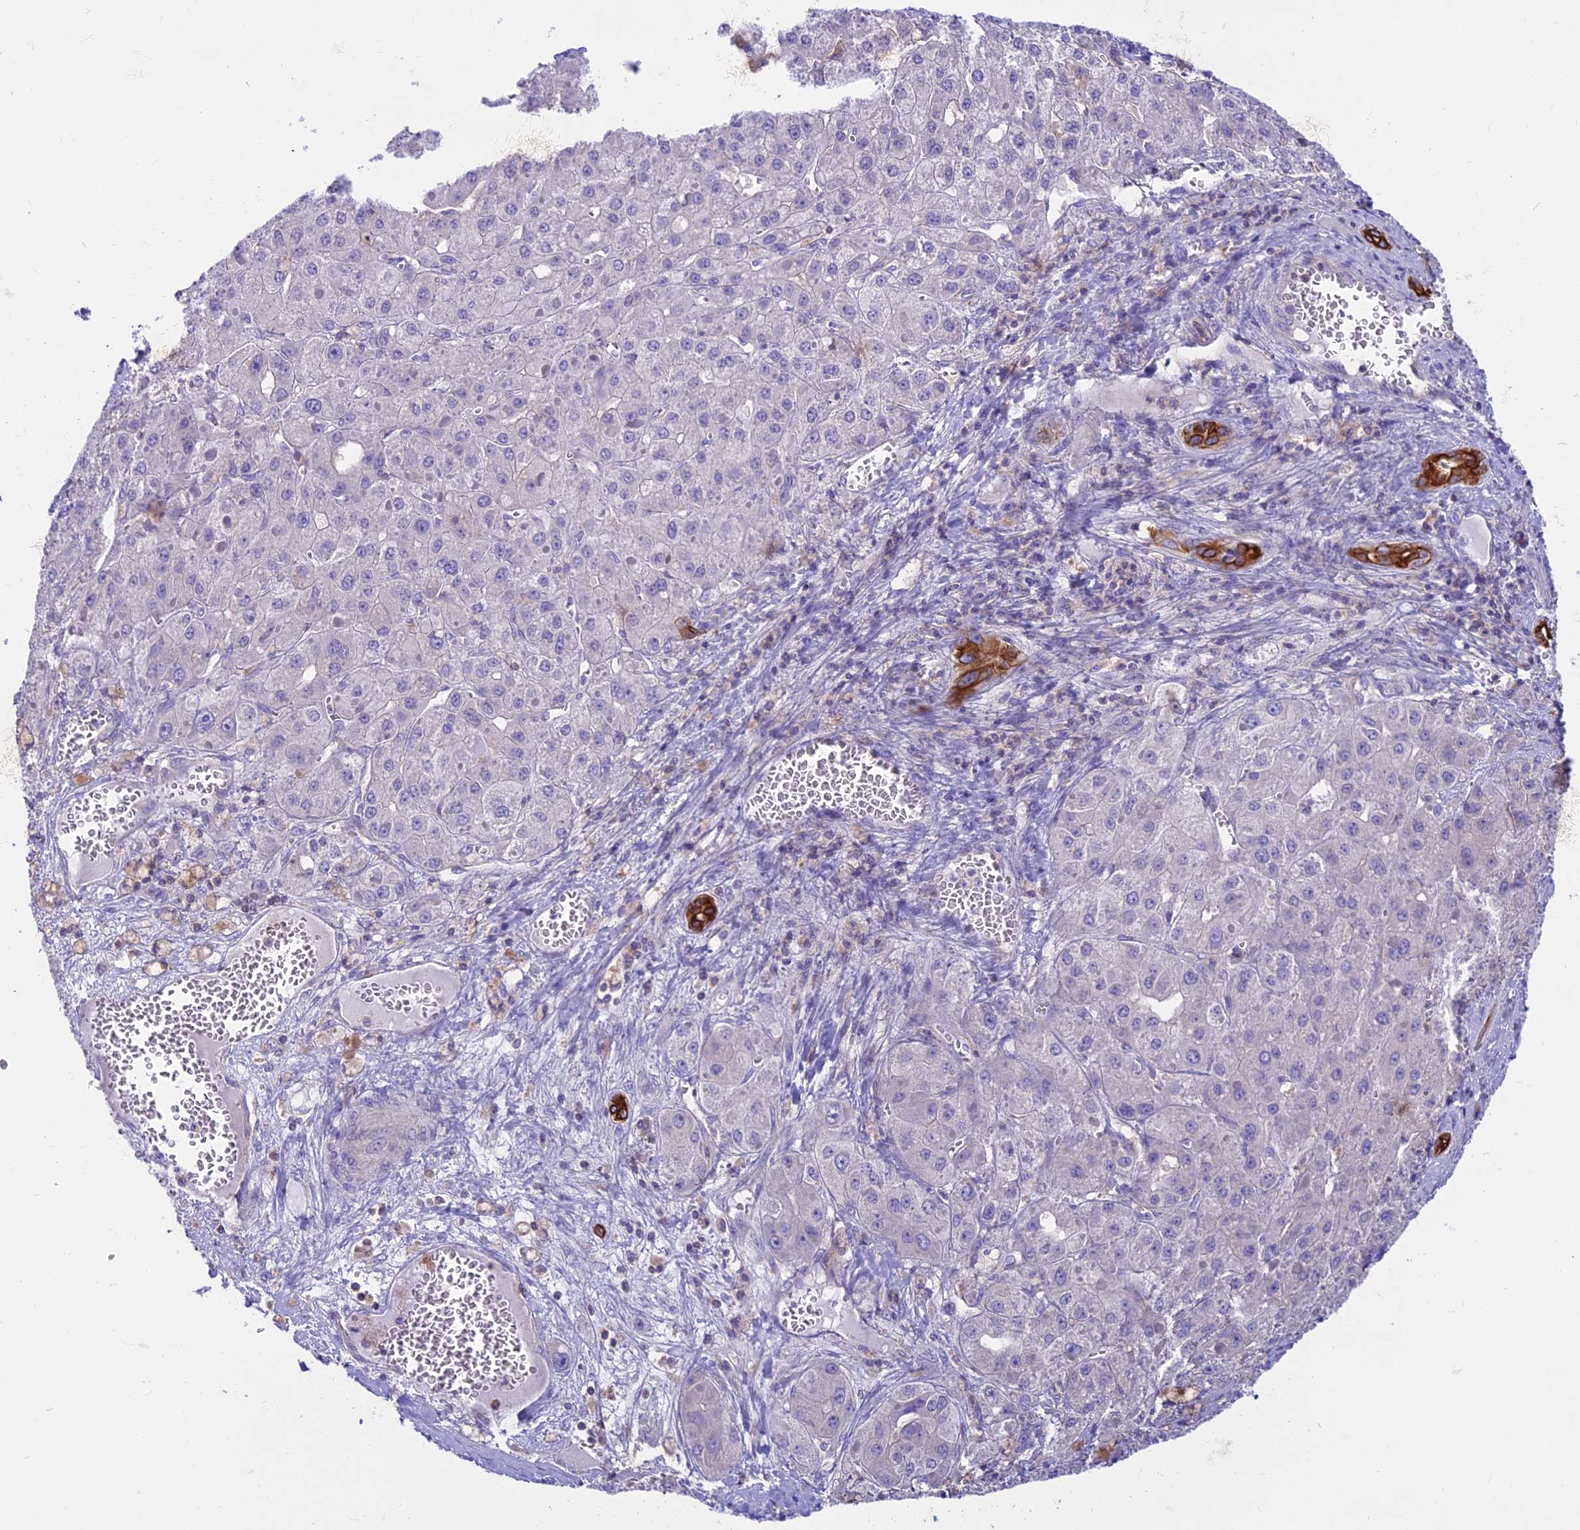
{"staining": {"intensity": "negative", "quantity": "none", "location": "none"}, "tissue": "liver cancer", "cell_type": "Tumor cells", "image_type": "cancer", "snomed": [{"axis": "morphology", "description": "Carcinoma, Hepatocellular, NOS"}, {"axis": "topography", "description": "Liver"}], "caption": "The photomicrograph reveals no significant expression in tumor cells of liver cancer (hepatocellular carcinoma).", "gene": "CDAN1", "patient": {"sex": "female", "age": 73}}